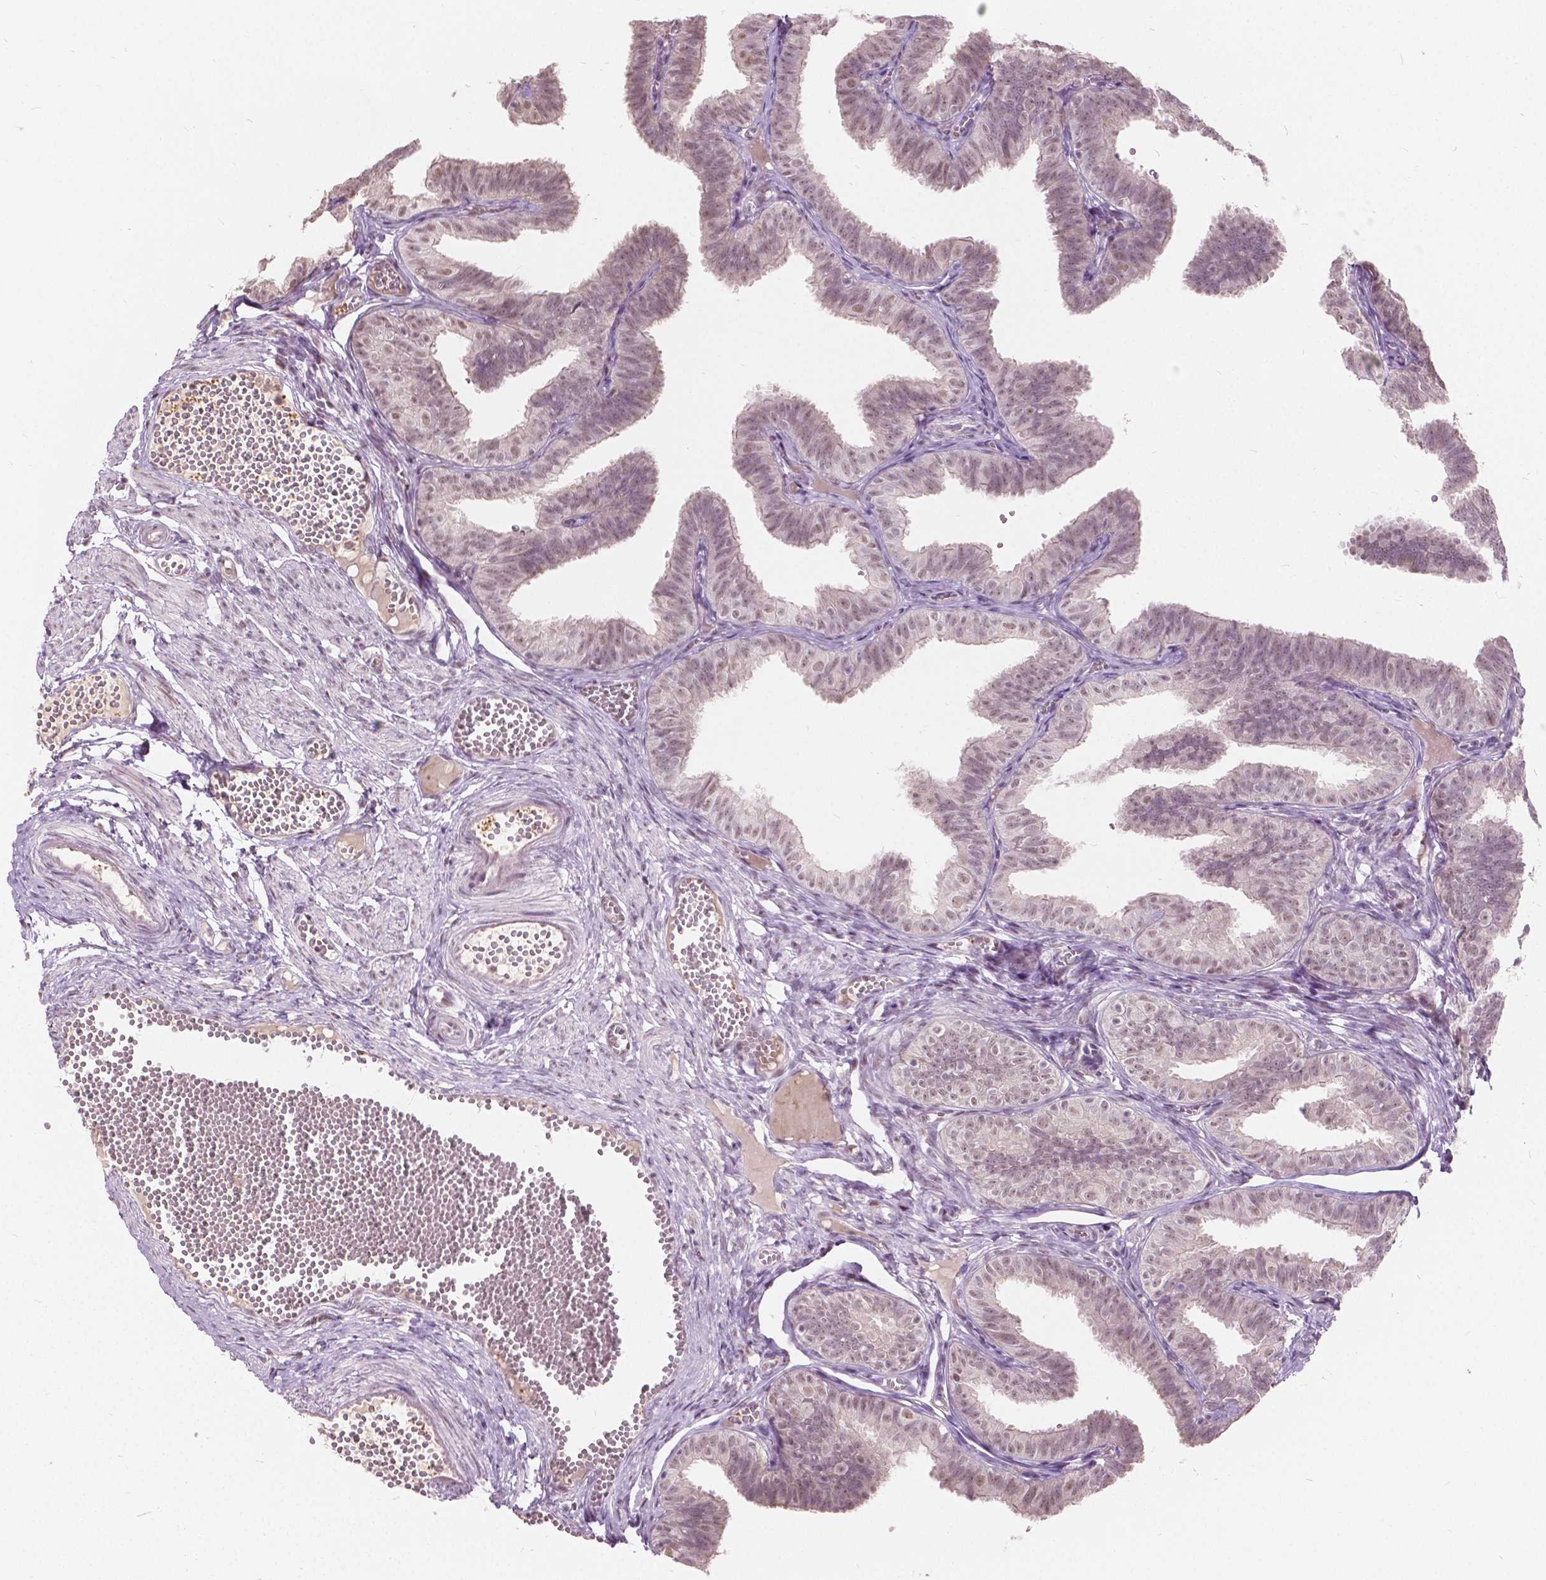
{"staining": {"intensity": "moderate", "quantity": "25%-75%", "location": "nuclear"}, "tissue": "fallopian tube", "cell_type": "Glandular cells", "image_type": "normal", "snomed": [{"axis": "morphology", "description": "Normal tissue, NOS"}, {"axis": "topography", "description": "Fallopian tube"}], "caption": "Benign fallopian tube shows moderate nuclear staining in about 25%-75% of glandular cells, visualized by immunohistochemistry.", "gene": "DLX6", "patient": {"sex": "female", "age": 25}}